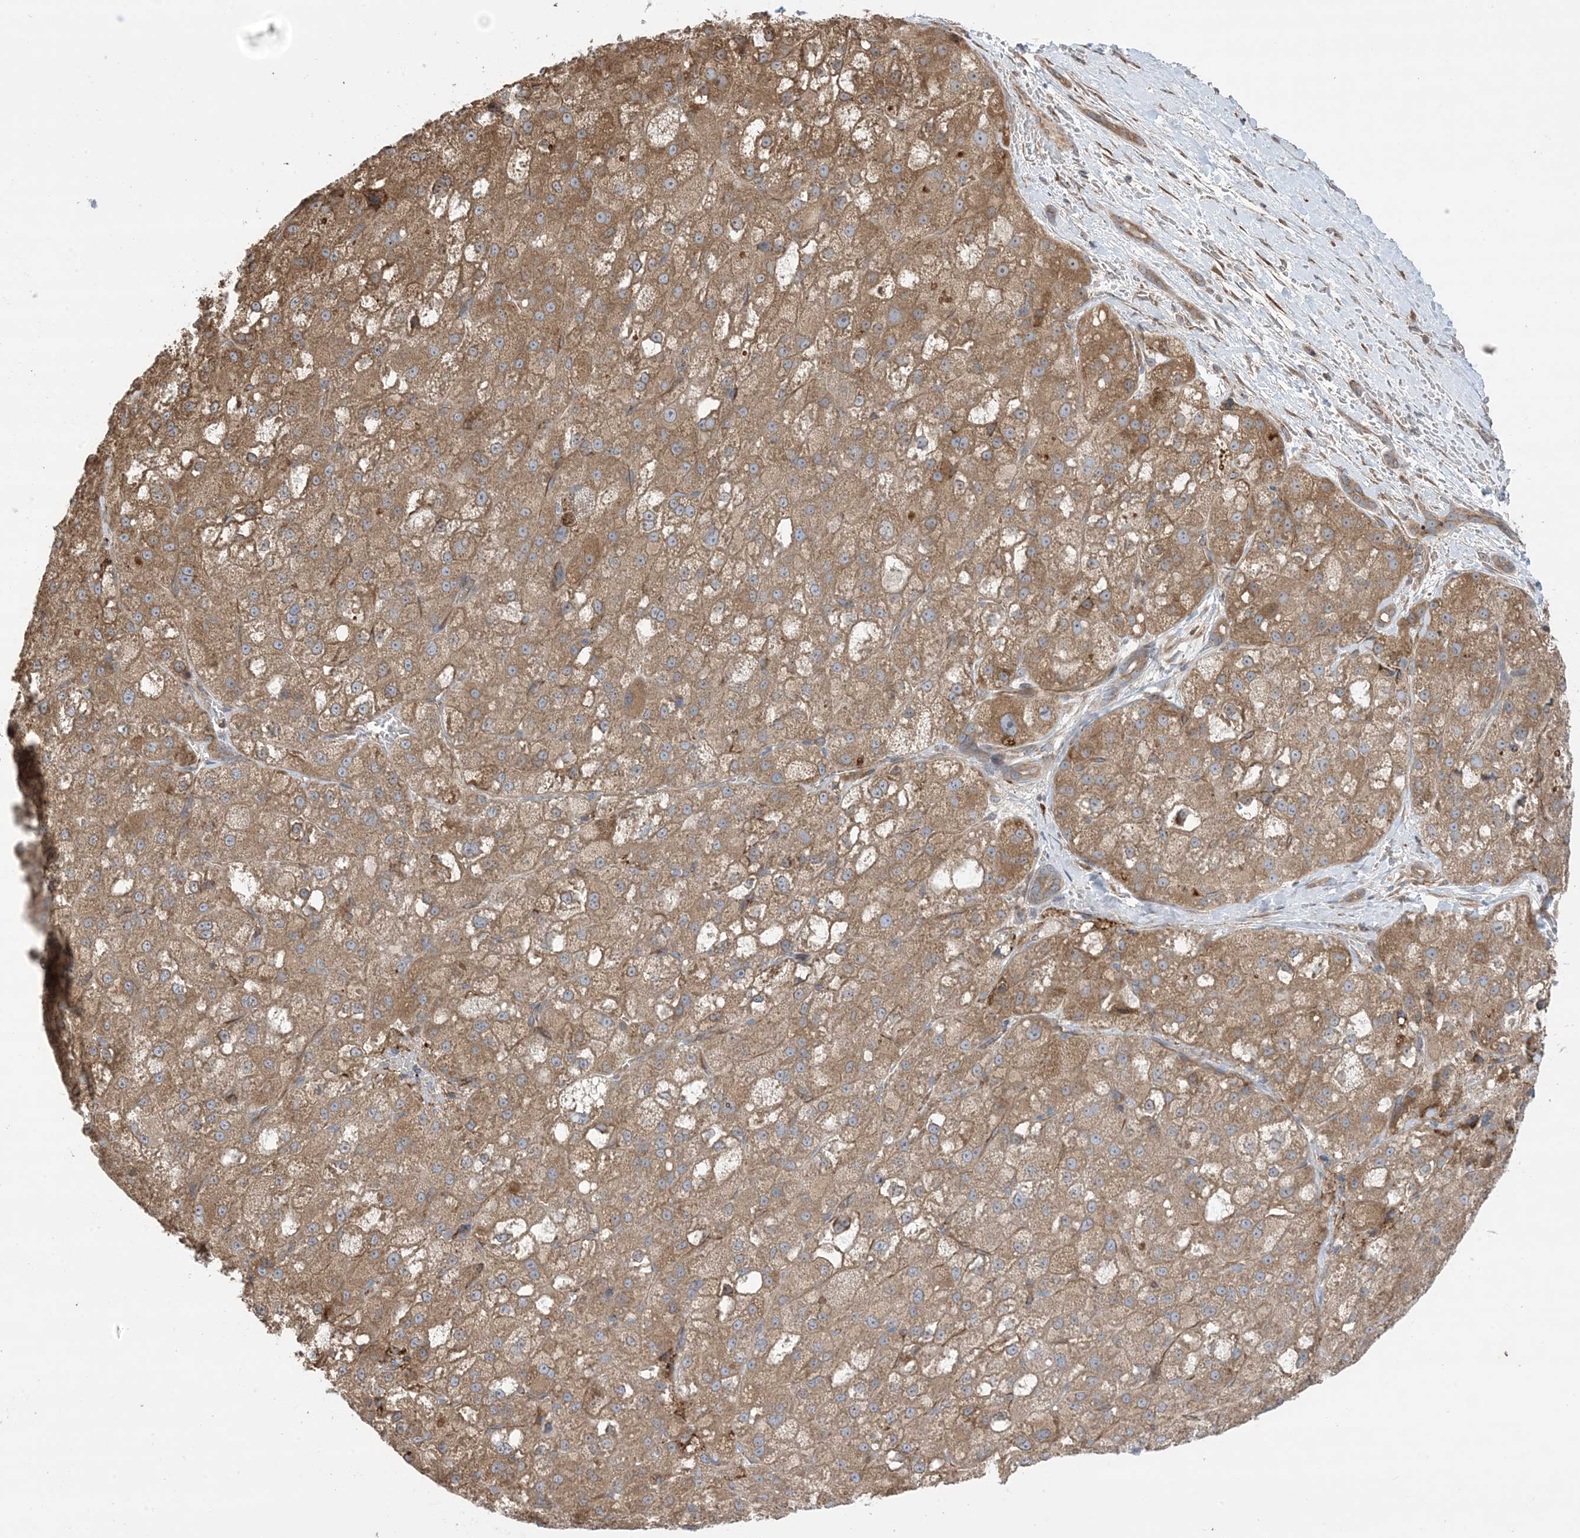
{"staining": {"intensity": "moderate", "quantity": ">75%", "location": "cytoplasmic/membranous"}, "tissue": "liver cancer", "cell_type": "Tumor cells", "image_type": "cancer", "snomed": [{"axis": "morphology", "description": "Carcinoma, Hepatocellular, NOS"}, {"axis": "topography", "description": "Liver"}], "caption": "Hepatocellular carcinoma (liver) tissue exhibits moderate cytoplasmic/membranous positivity in about >75% of tumor cells", "gene": "CLEC16A", "patient": {"sex": "male", "age": 57}}